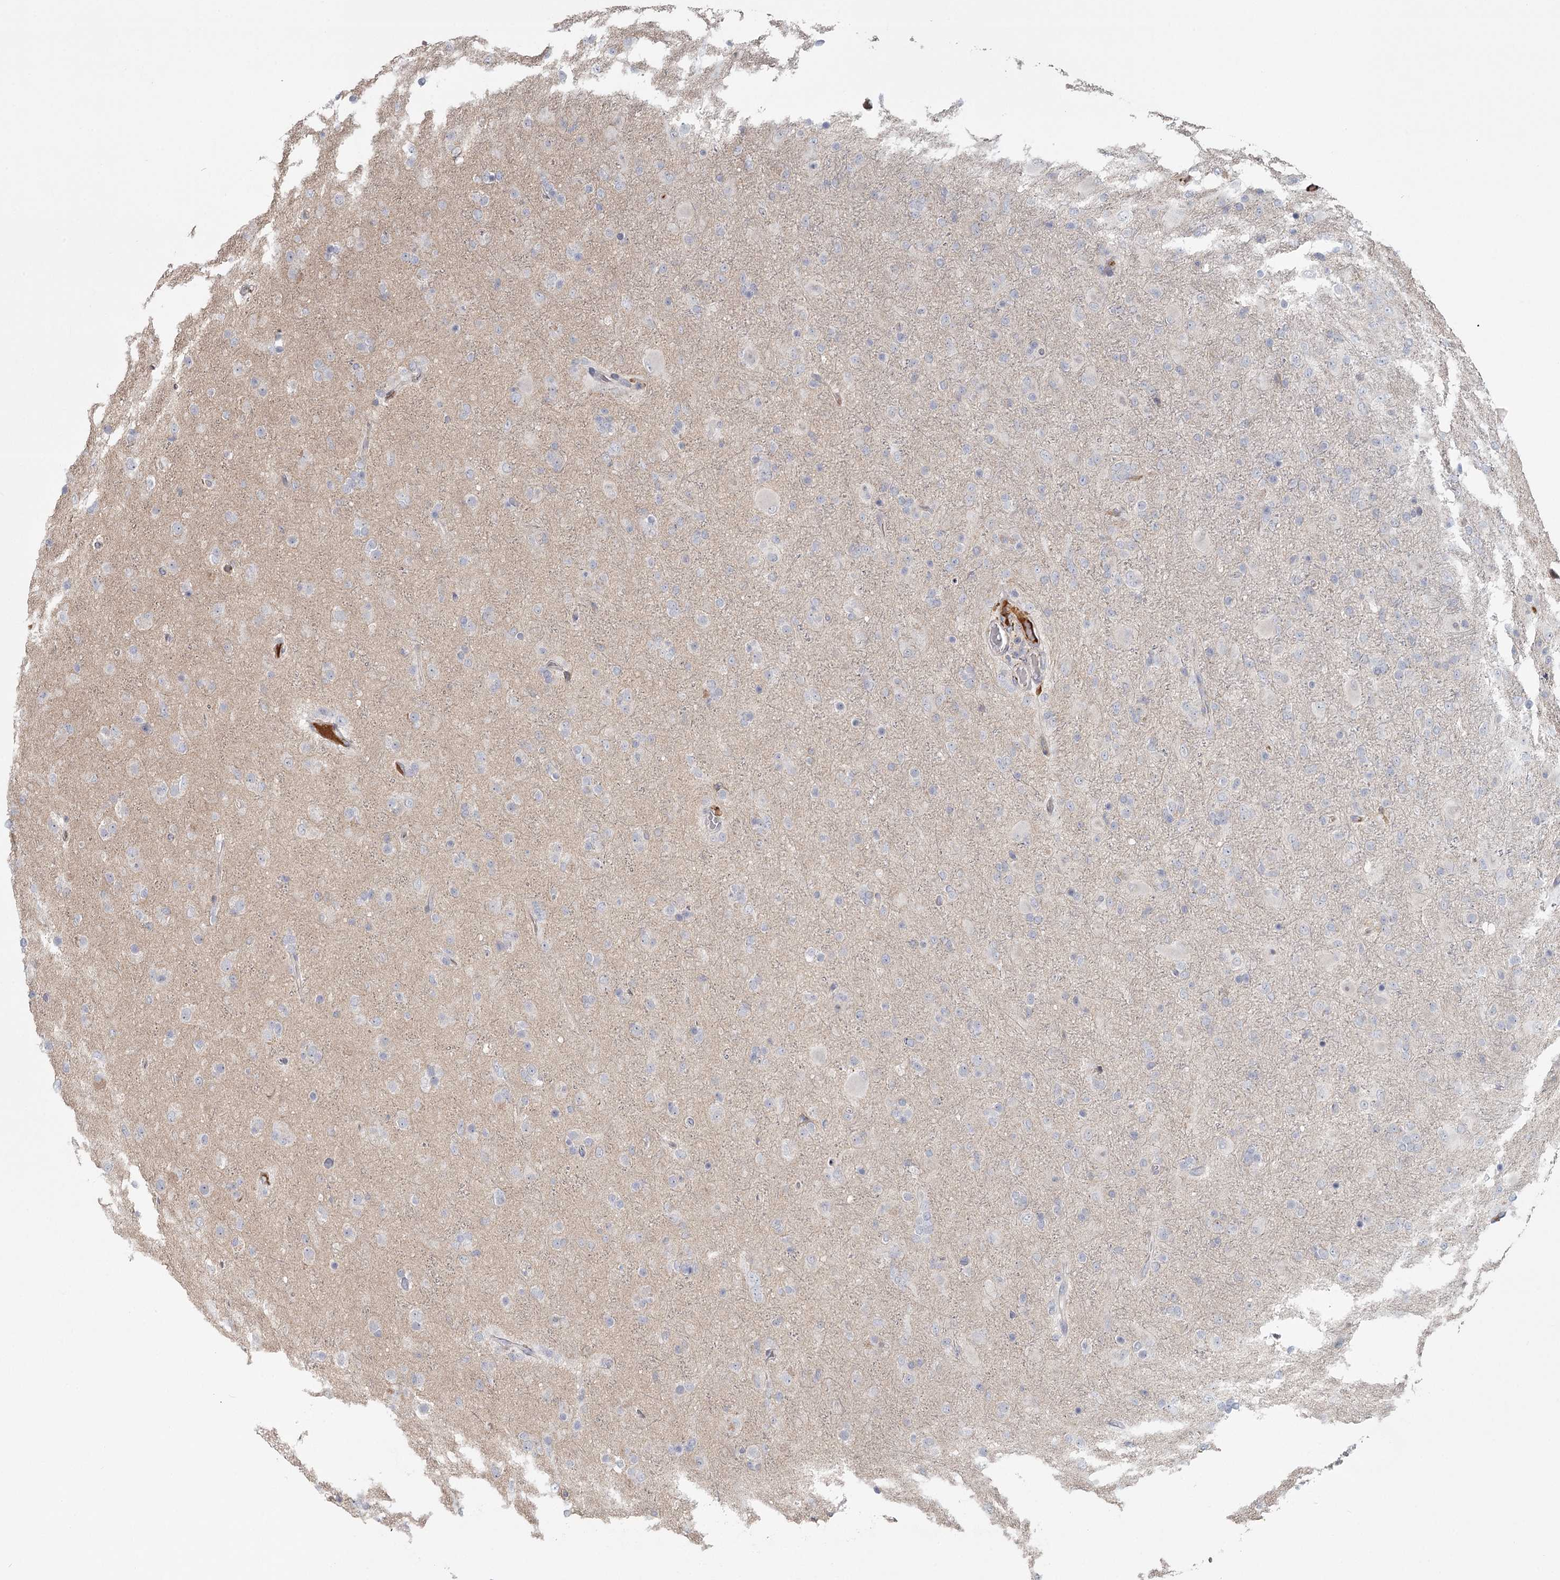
{"staining": {"intensity": "negative", "quantity": "none", "location": "none"}, "tissue": "glioma", "cell_type": "Tumor cells", "image_type": "cancer", "snomed": [{"axis": "morphology", "description": "Glioma, malignant, Low grade"}, {"axis": "topography", "description": "Brain"}], "caption": "This is a micrograph of immunohistochemistry staining of glioma, which shows no expression in tumor cells.", "gene": "DHRS9", "patient": {"sex": "male", "age": 65}}